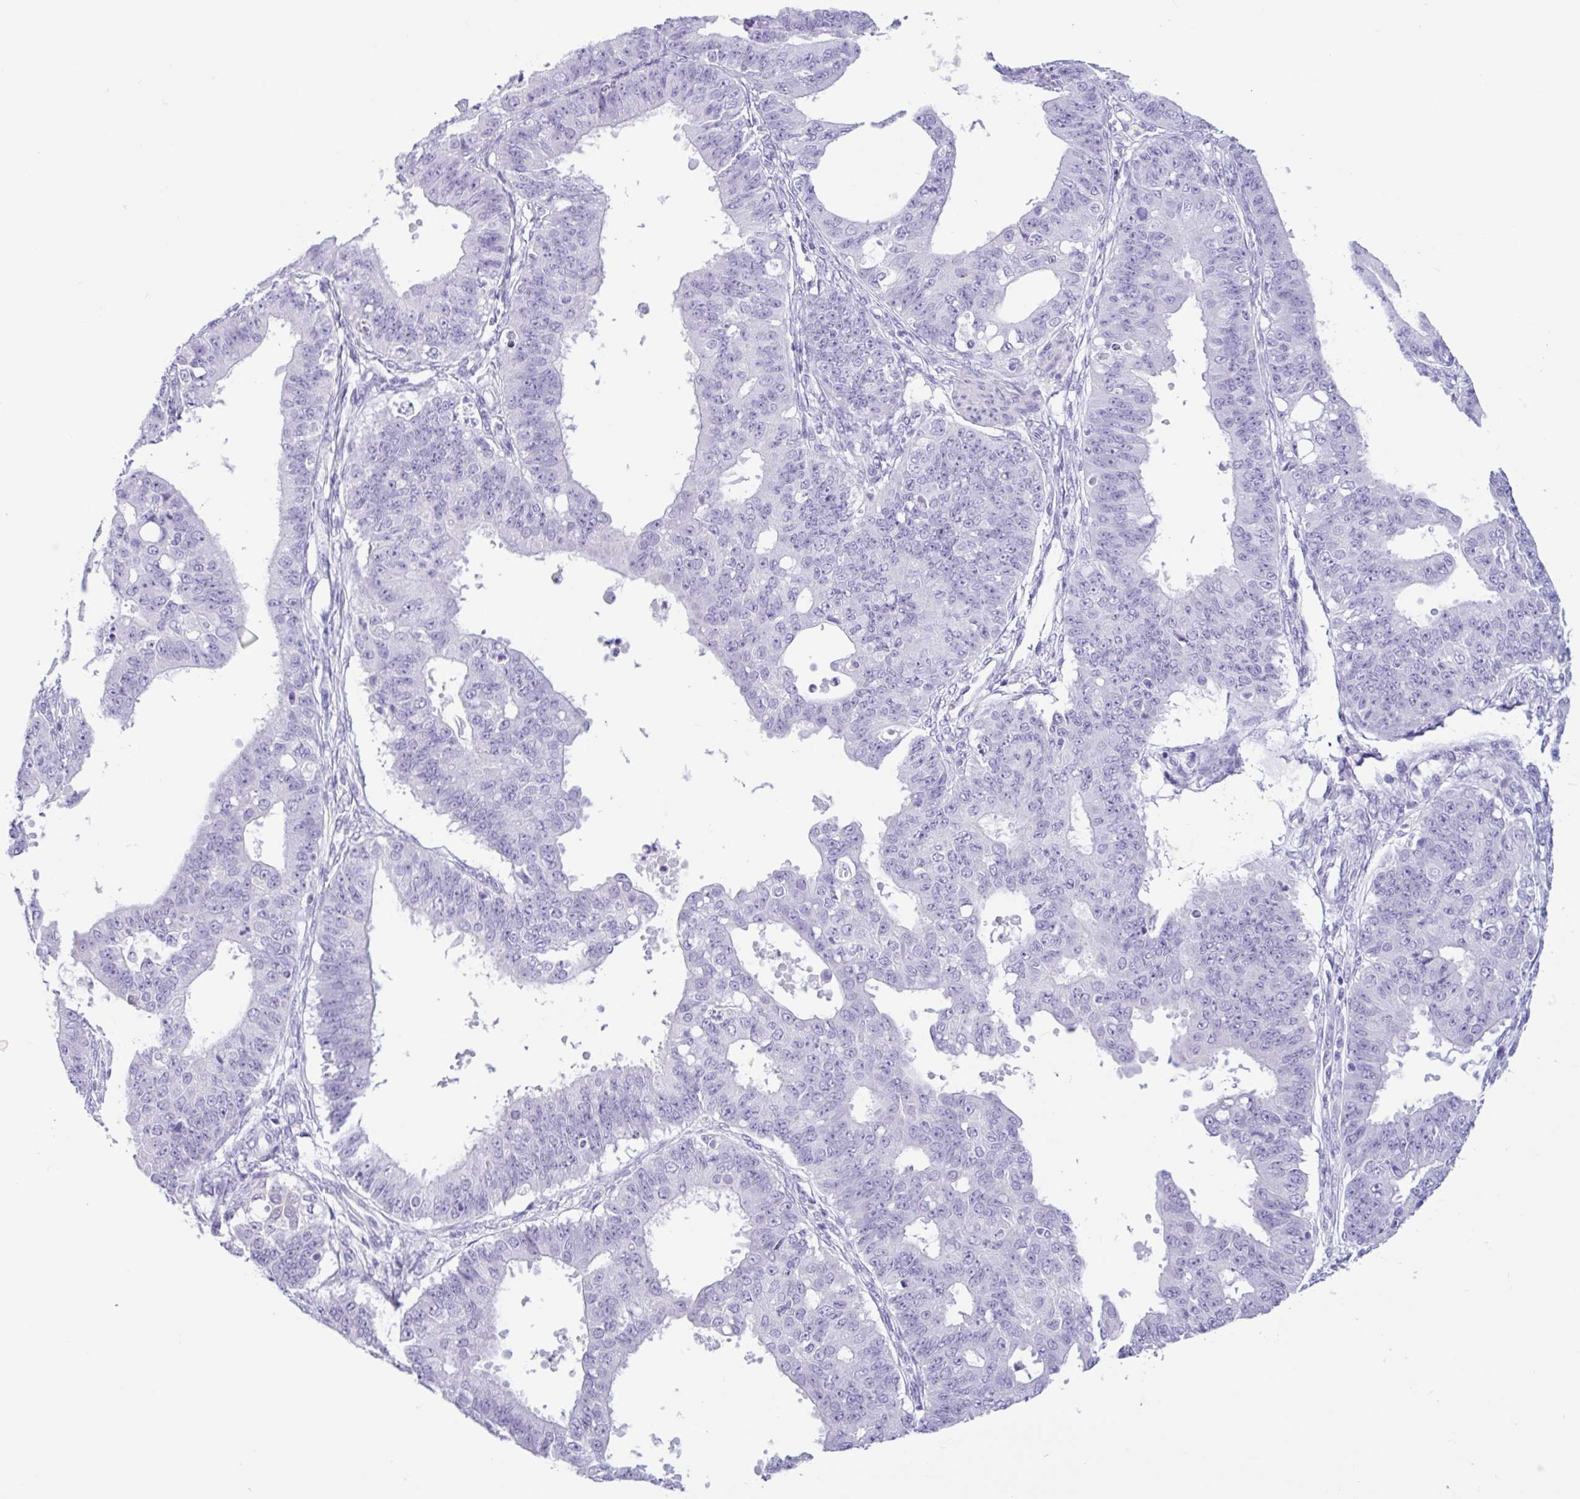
{"staining": {"intensity": "negative", "quantity": "none", "location": "none"}, "tissue": "ovarian cancer", "cell_type": "Tumor cells", "image_type": "cancer", "snomed": [{"axis": "morphology", "description": "Carcinoma, endometroid"}, {"axis": "topography", "description": "Appendix"}, {"axis": "topography", "description": "Ovary"}], "caption": "Tumor cells are negative for brown protein staining in endometroid carcinoma (ovarian).", "gene": "CTSE", "patient": {"sex": "female", "age": 42}}